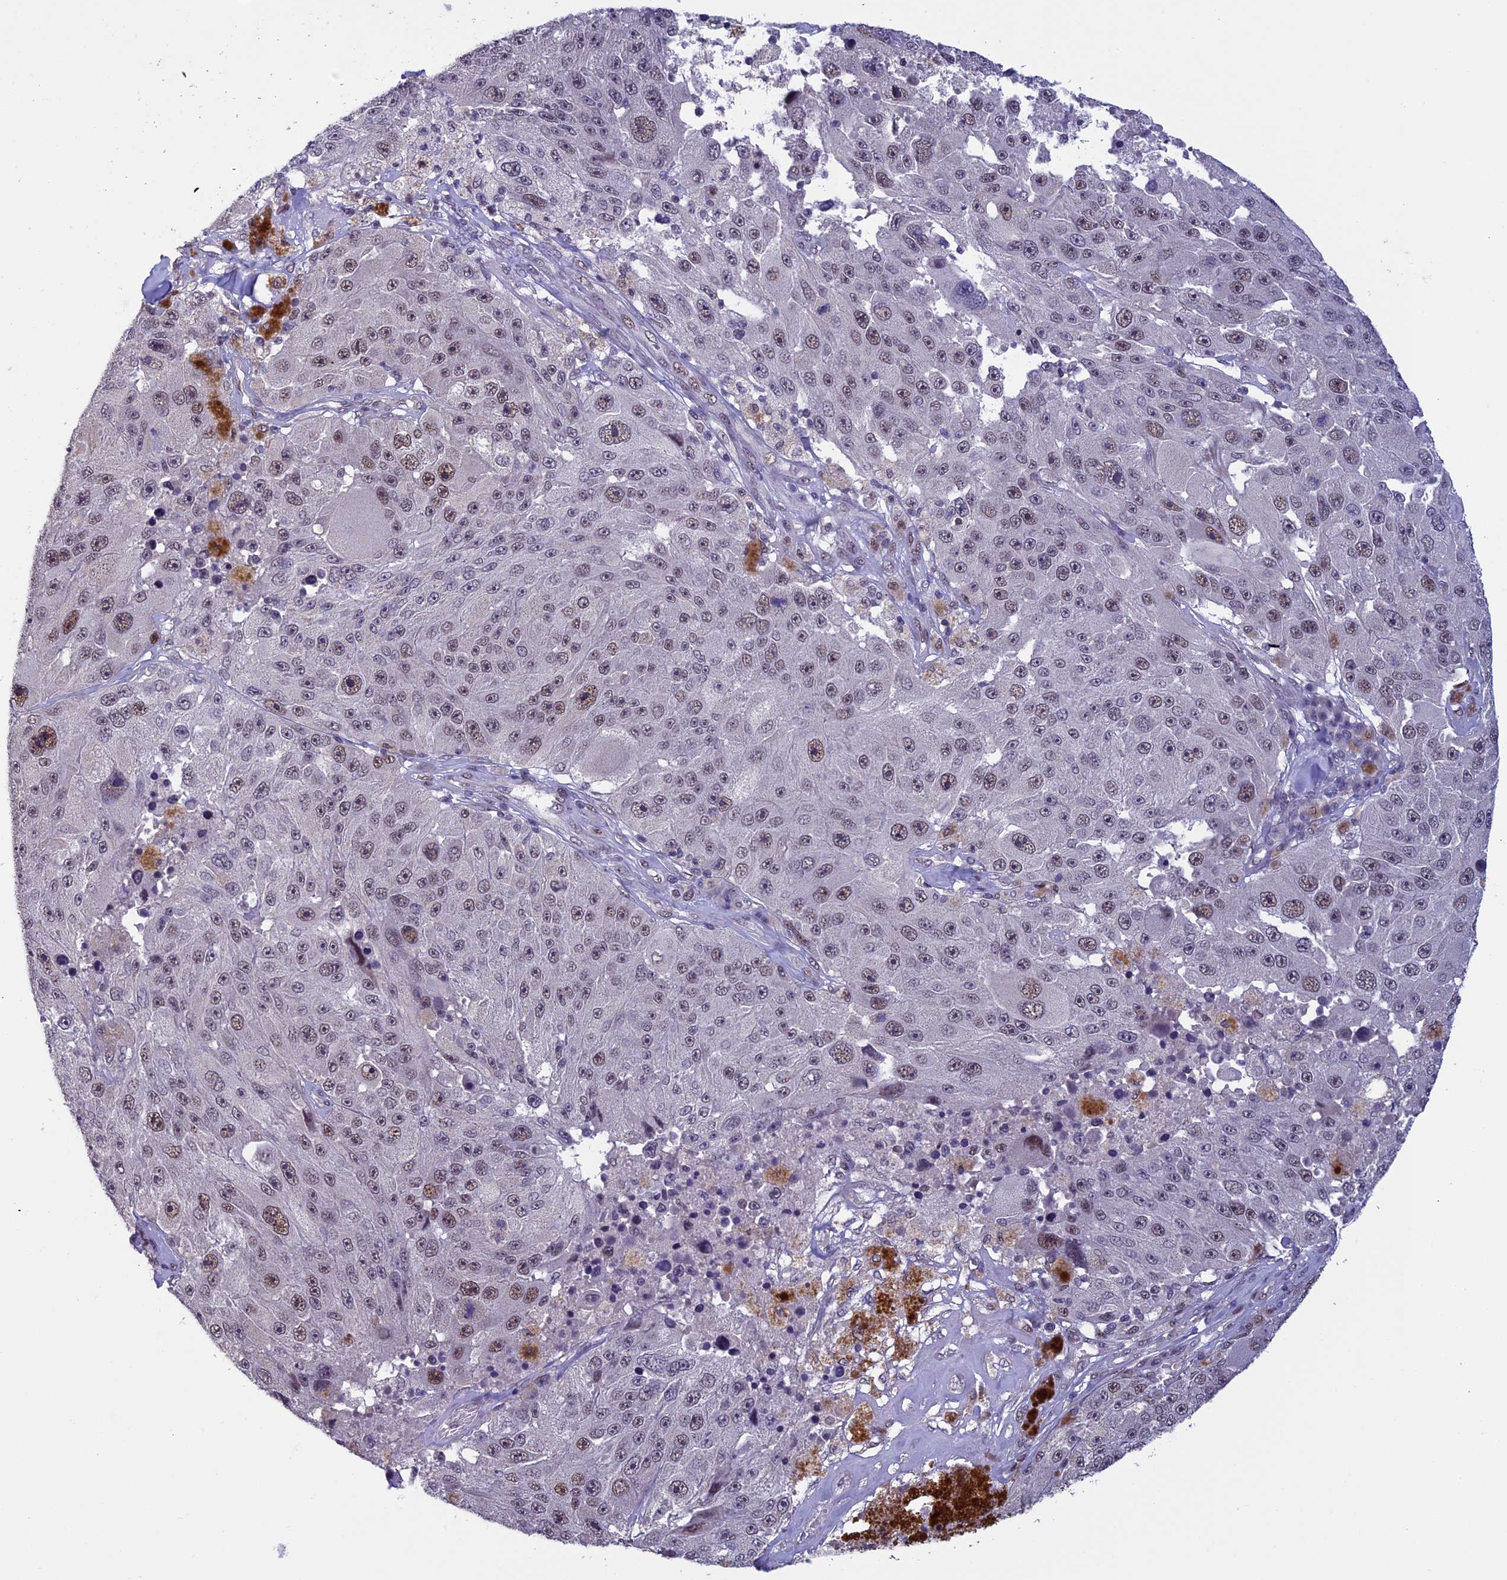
{"staining": {"intensity": "moderate", "quantity": "25%-75%", "location": "nuclear"}, "tissue": "melanoma", "cell_type": "Tumor cells", "image_type": "cancer", "snomed": [{"axis": "morphology", "description": "Malignant melanoma, Metastatic site"}, {"axis": "topography", "description": "Lymph node"}], "caption": "Malignant melanoma (metastatic site) stained with DAB immunohistochemistry displays medium levels of moderate nuclear staining in approximately 25%-75% of tumor cells.", "gene": "RNF40", "patient": {"sex": "male", "age": 62}}